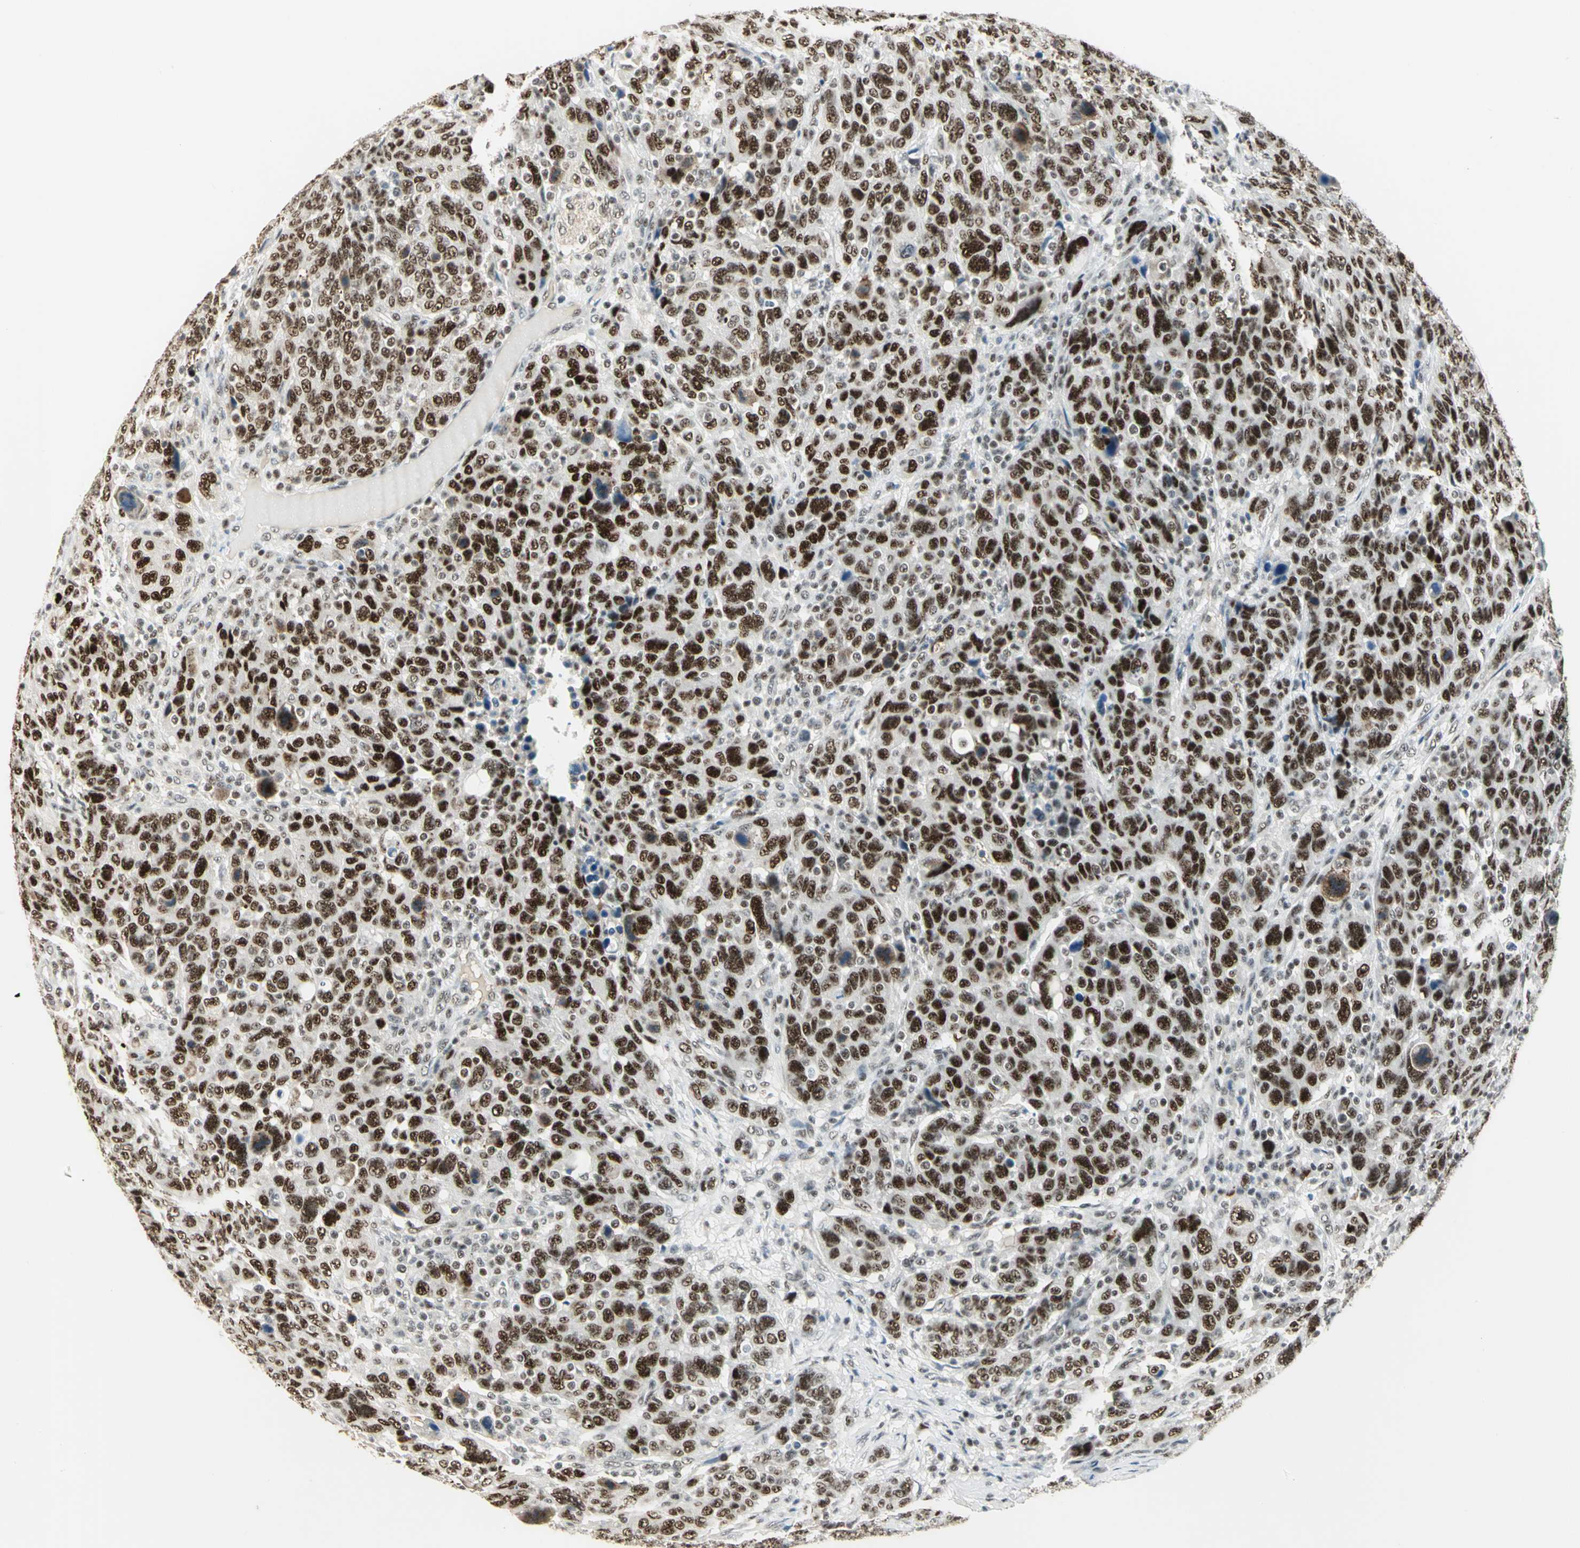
{"staining": {"intensity": "strong", "quantity": ">75%", "location": "nuclear"}, "tissue": "breast cancer", "cell_type": "Tumor cells", "image_type": "cancer", "snomed": [{"axis": "morphology", "description": "Duct carcinoma"}, {"axis": "topography", "description": "Breast"}], "caption": "Immunohistochemical staining of intraductal carcinoma (breast) demonstrates strong nuclear protein expression in about >75% of tumor cells.", "gene": "CCNT1", "patient": {"sex": "female", "age": 37}}